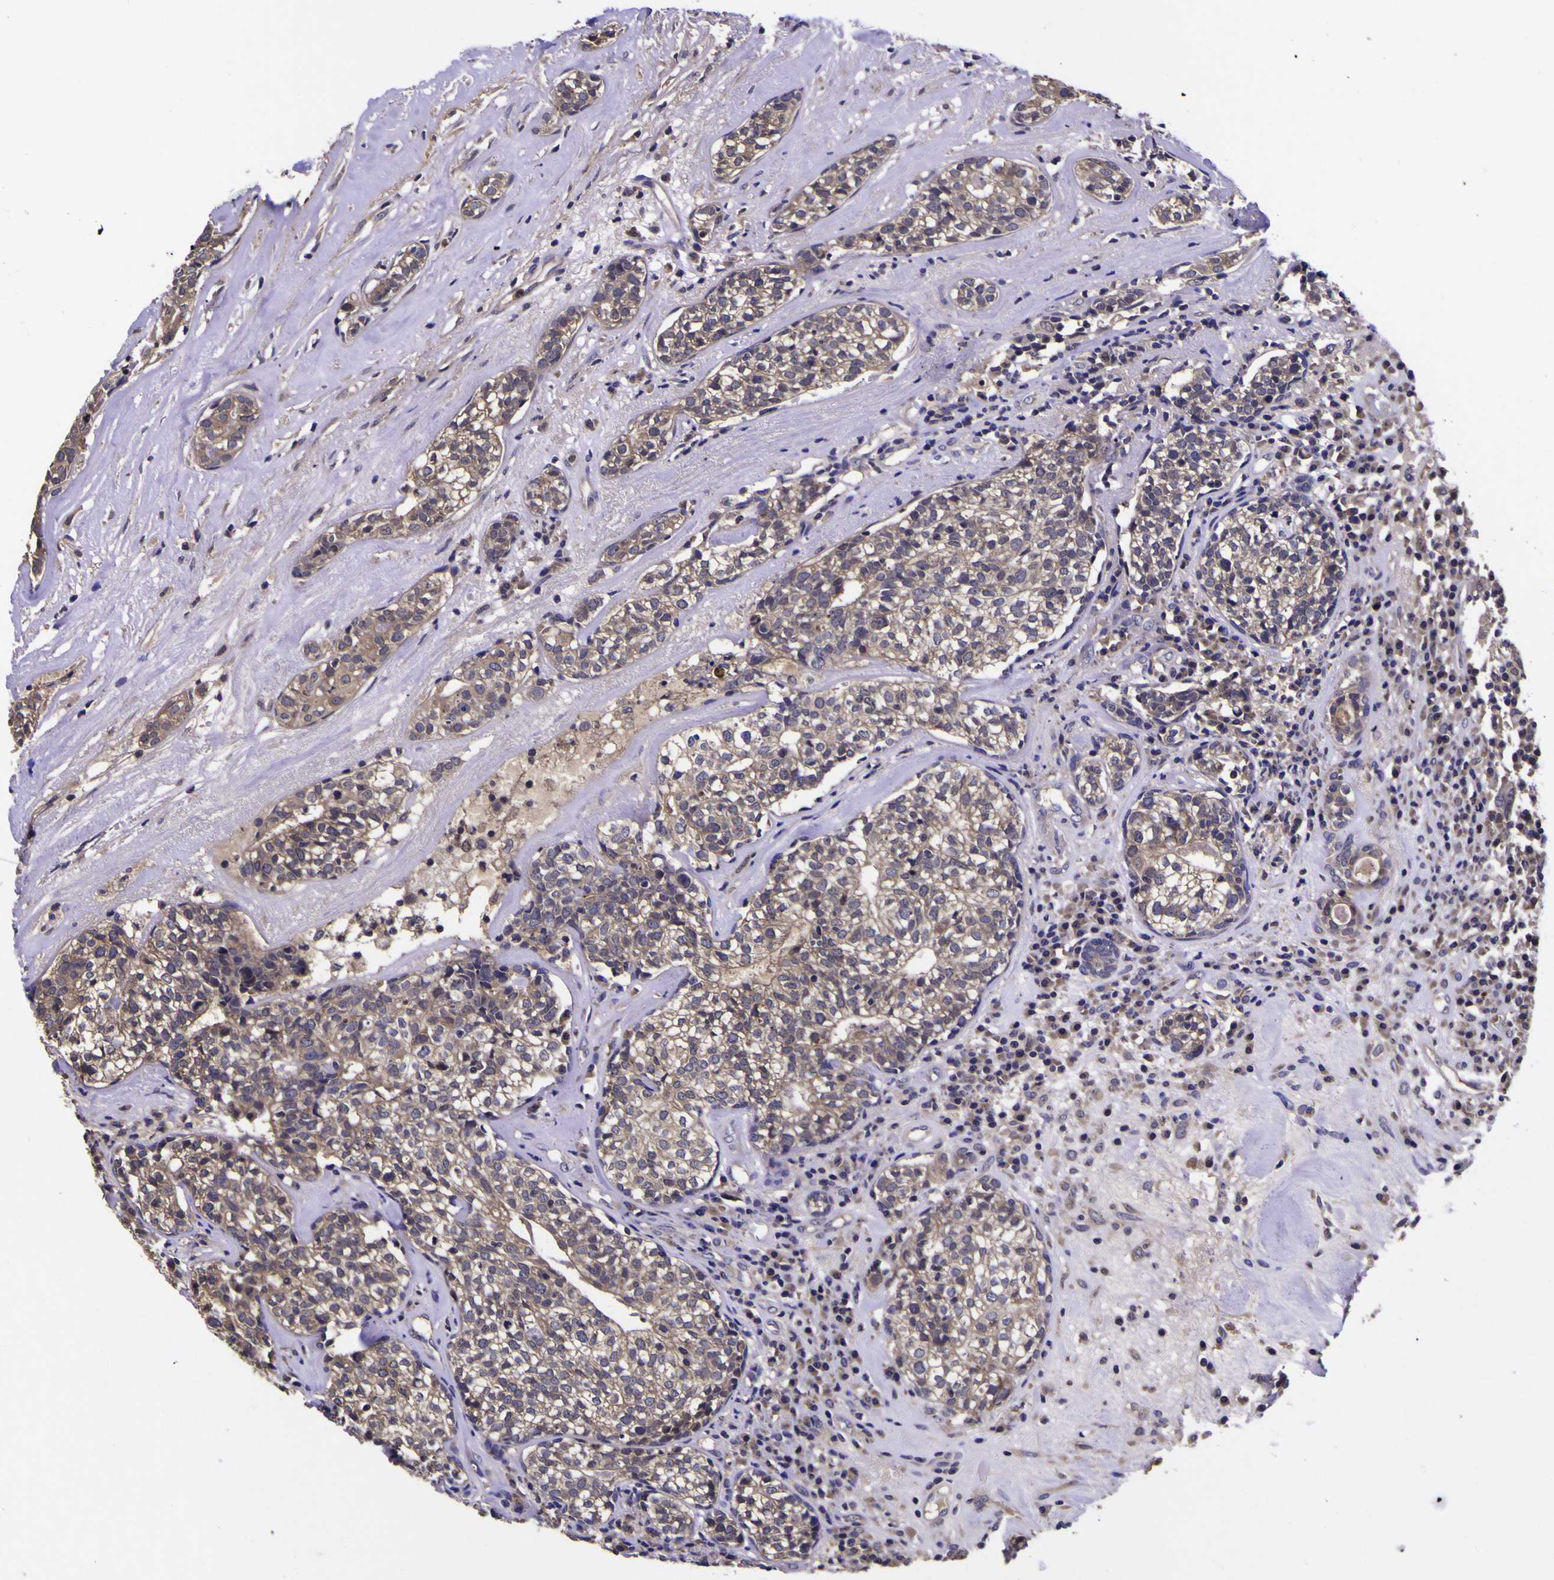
{"staining": {"intensity": "weak", "quantity": ">75%", "location": "cytoplasmic/membranous"}, "tissue": "head and neck cancer", "cell_type": "Tumor cells", "image_type": "cancer", "snomed": [{"axis": "morphology", "description": "Adenocarcinoma, NOS"}, {"axis": "topography", "description": "Salivary gland"}, {"axis": "topography", "description": "Head-Neck"}], "caption": "Immunohistochemical staining of head and neck cancer exhibits weak cytoplasmic/membranous protein positivity in approximately >75% of tumor cells. The staining was performed using DAB (3,3'-diaminobenzidine), with brown indicating positive protein expression. Nuclei are stained blue with hematoxylin.", "gene": "MAPK14", "patient": {"sex": "female", "age": 65}}